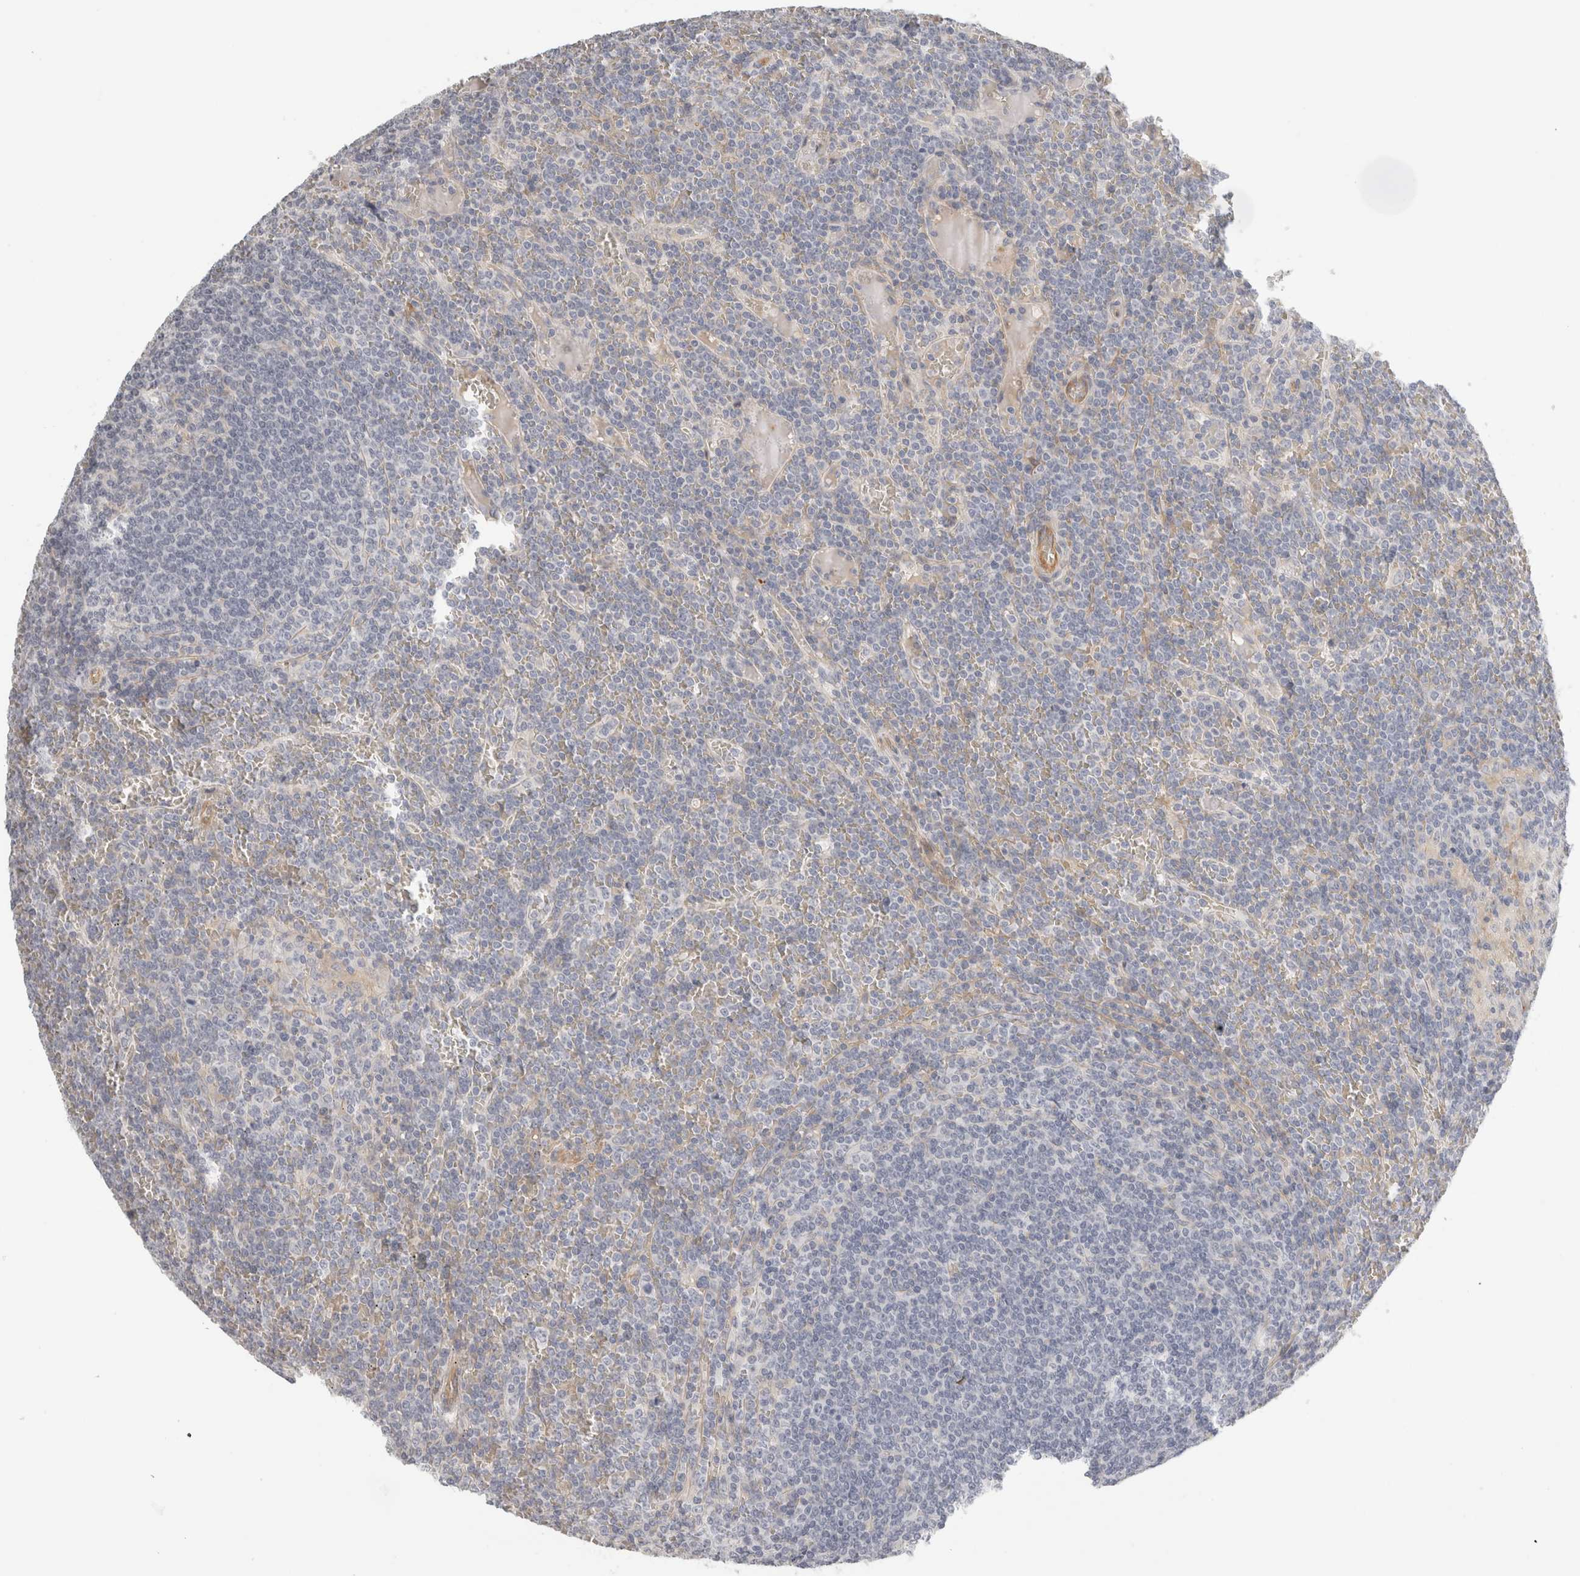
{"staining": {"intensity": "negative", "quantity": "none", "location": "none"}, "tissue": "lymphoma", "cell_type": "Tumor cells", "image_type": "cancer", "snomed": [{"axis": "morphology", "description": "Malignant lymphoma, non-Hodgkin's type, Low grade"}, {"axis": "topography", "description": "Spleen"}], "caption": "This is a photomicrograph of immunohistochemistry (IHC) staining of low-grade malignant lymphoma, non-Hodgkin's type, which shows no positivity in tumor cells.", "gene": "FBLIM1", "patient": {"sex": "female", "age": 19}}